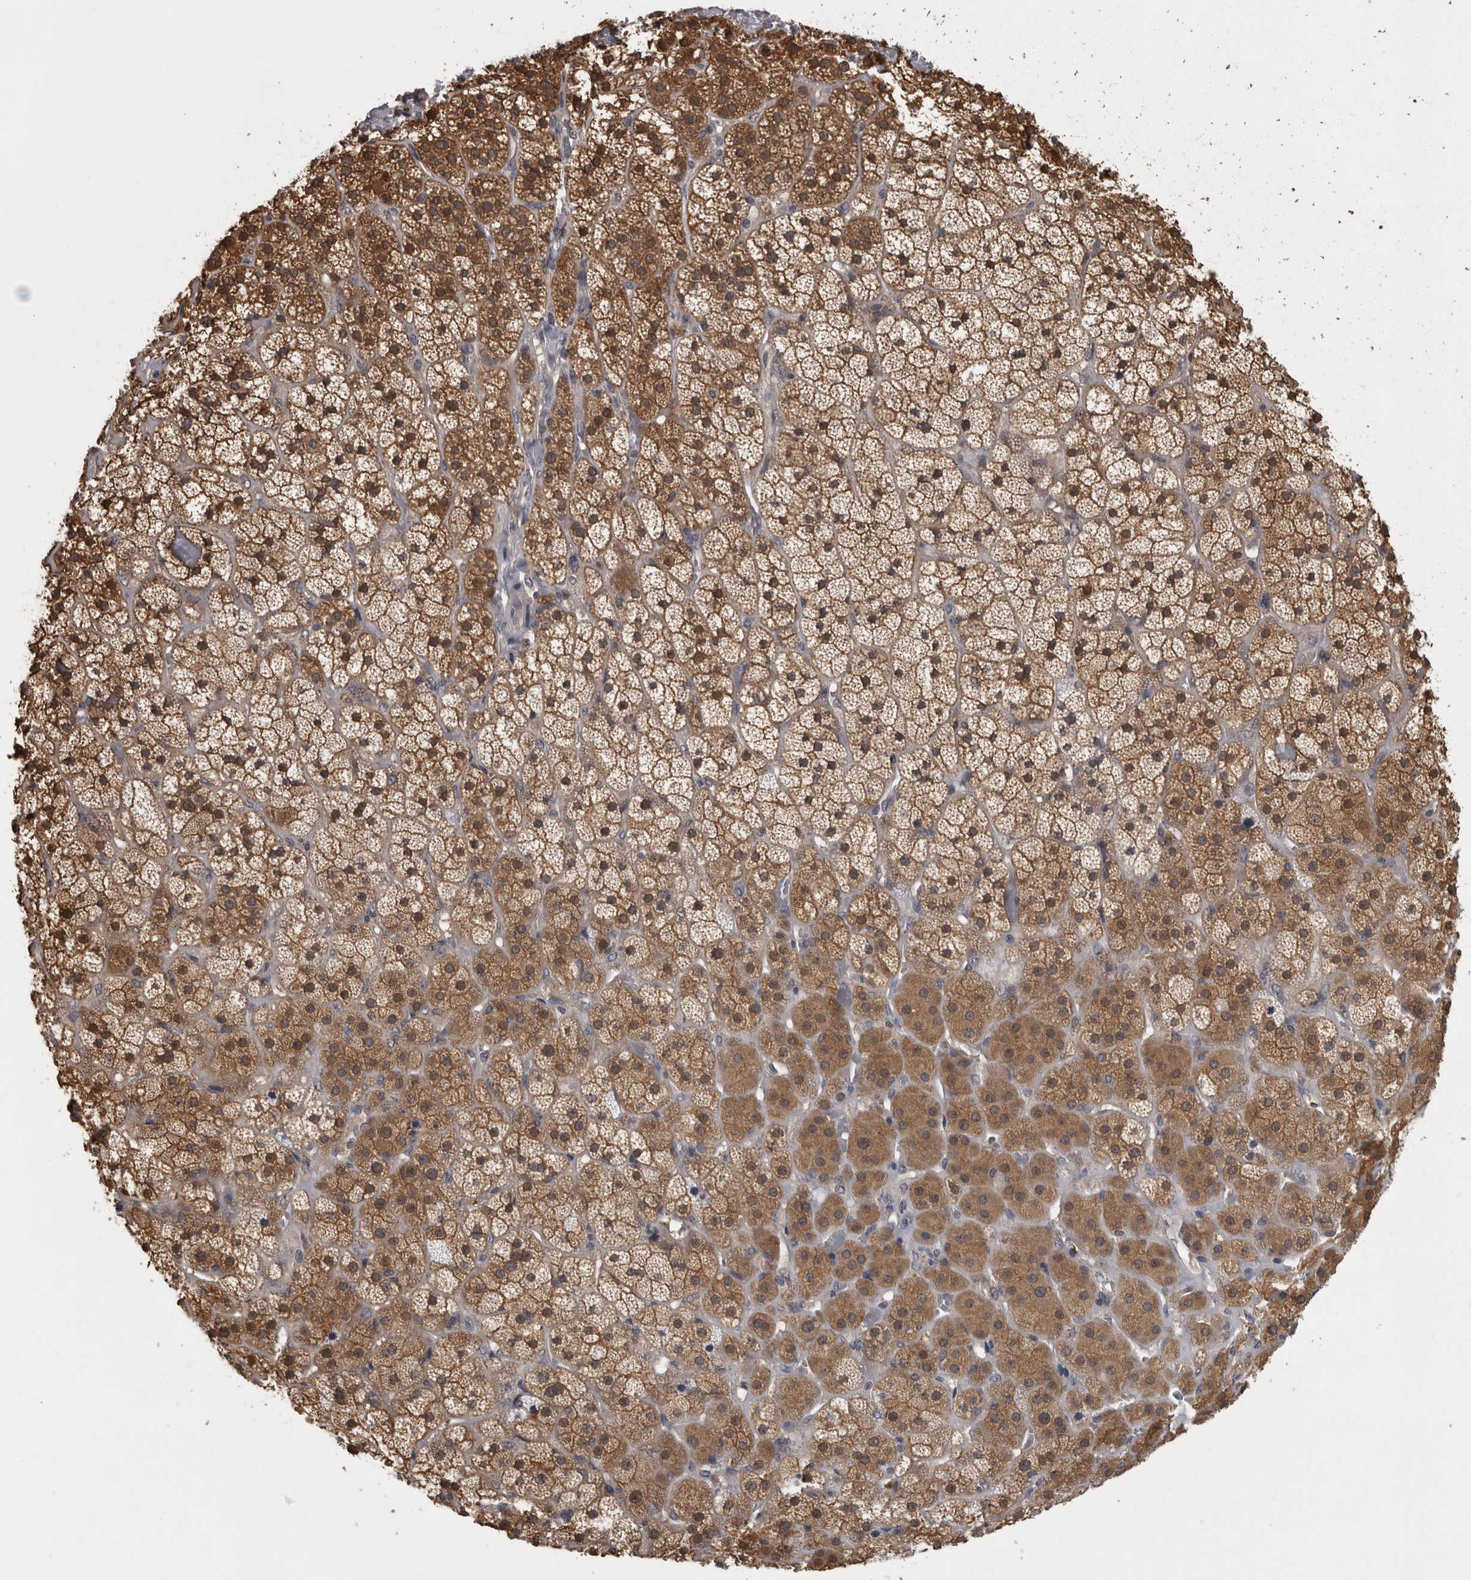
{"staining": {"intensity": "moderate", "quantity": ">75%", "location": "cytoplasmic/membranous"}, "tissue": "adrenal gland", "cell_type": "Glandular cells", "image_type": "normal", "snomed": [{"axis": "morphology", "description": "Normal tissue, NOS"}, {"axis": "topography", "description": "Adrenal gland"}], "caption": "Brown immunohistochemical staining in unremarkable human adrenal gland demonstrates moderate cytoplasmic/membranous staining in approximately >75% of glandular cells. (DAB (3,3'-diaminobenzidine) IHC with brightfield microscopy, high magnification).", "gene": "APRT", "patient": {"sex": "male", "age": 57}}